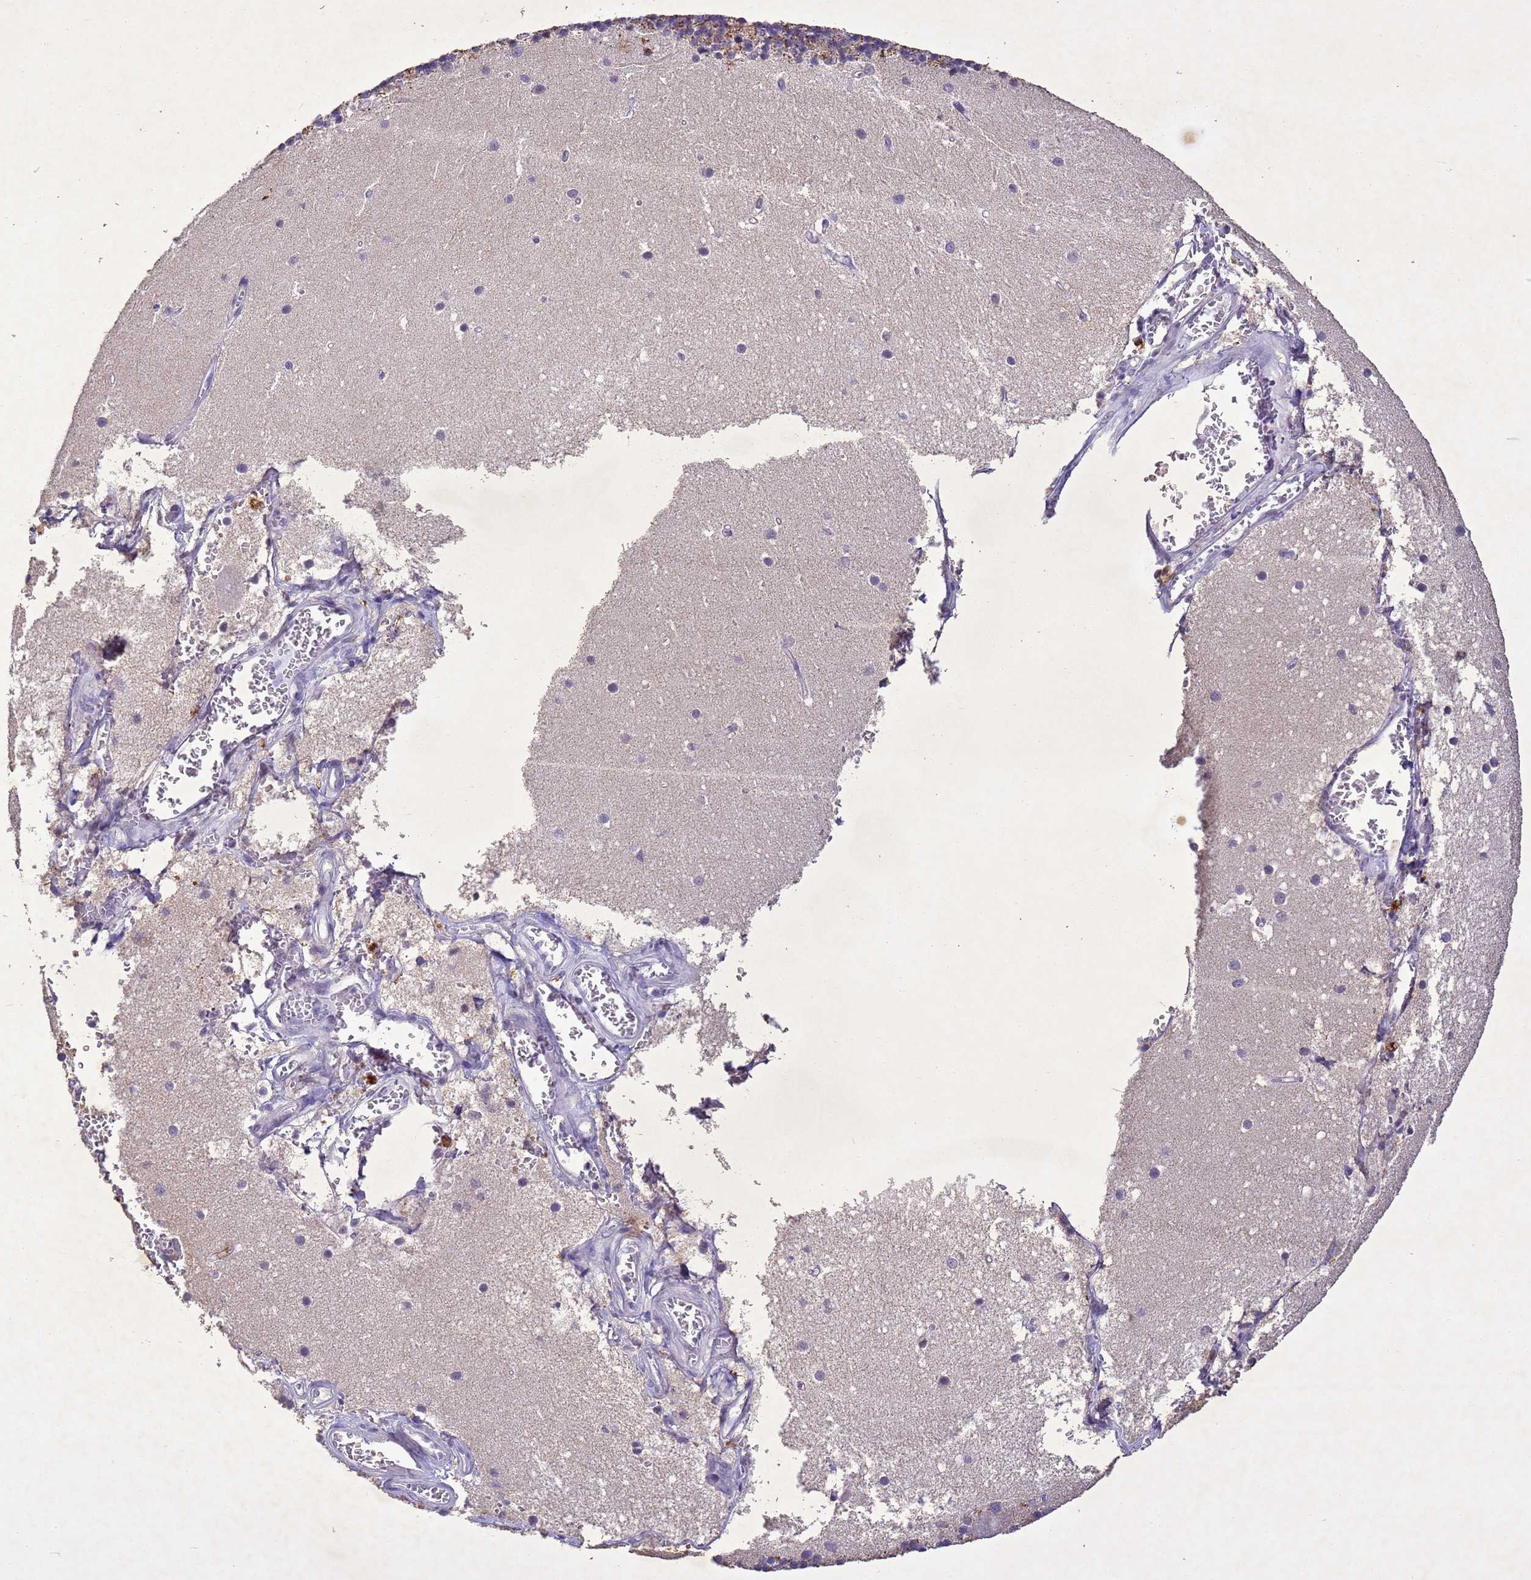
{"staining": {"intensity": "negative", "quantity": "none", "location": "none"}, "tissue": "cerebellum", "cell_type": "Cells in granular layer", "image_type": "normal", "snomed": [{"axis": "morphology", "description": "Normal tissue, NOS"}, {"axis": "topography", "description": "Cerebellum"}], "caption": "Cells in granular layer show no significant staining in benign cerebellum. The staining is performed using DAB brown chromogen with nuclei counter-stained in using hematoxylin.", "gene": "NLRP11", "patient": {"sex": "male", "age": 54}}